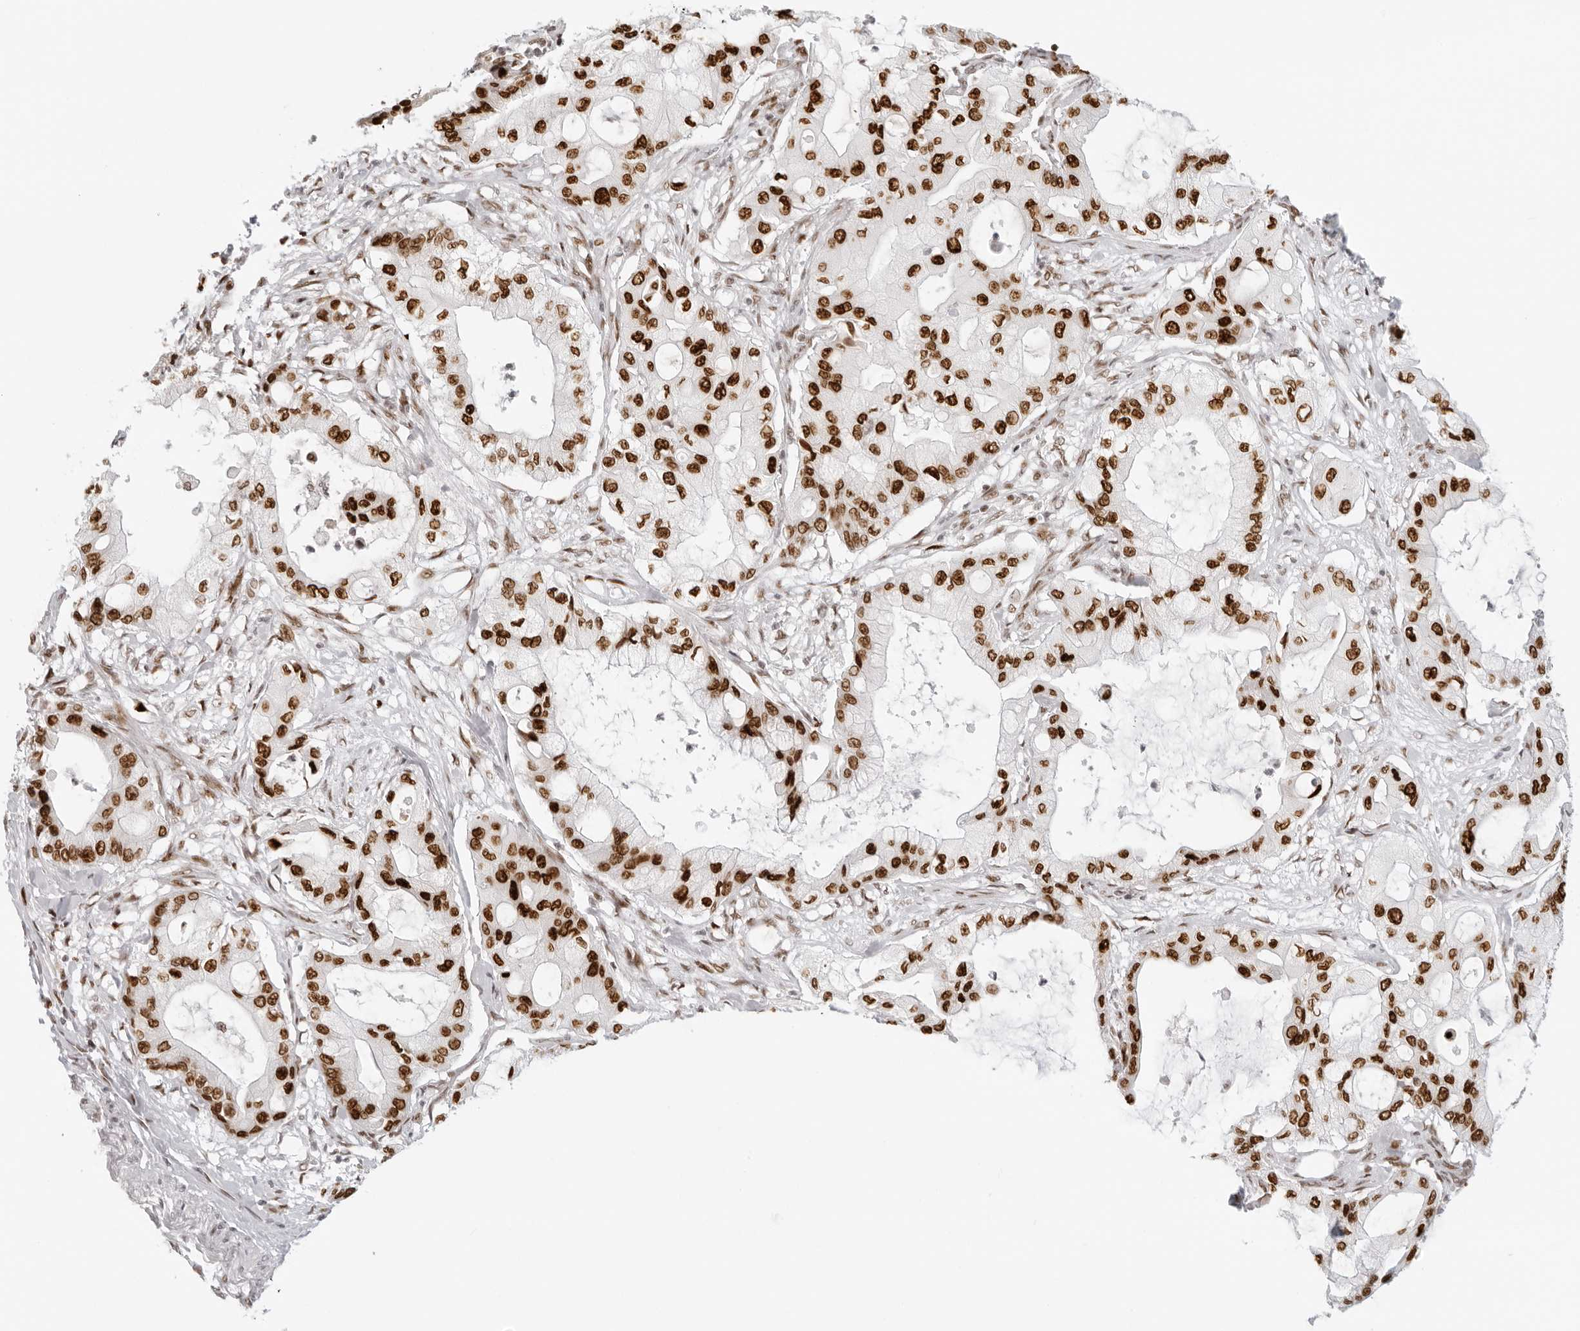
{"staining": {"intensity": "strong", "quantity": ">75%", "location": "nuclear"}, "tissue": "pancreatic cancer", "cell_type": "Tumor cells", "image_type": "cancer", "snomed": [{"axis": "morphology", "description": "Adenocarcinoma, NOS"}, {"axis": "morphology", "description": "Adenocarcinoma, metastatic, NOS"}, {"axis": "topography", "description": "Lymph node"}, {"axis": "topography", "description": "Pancreas"}, {"axis": "topography", "description": "Duodenum"}], "caption": "Human pancreatic metastatic adenocarcinoma stained with a brown dye reveals strong nuclear positive staining in about >75% of tumor cells.", "gene": "RCC1", "patient": {"sex": "female", "age": 64}}